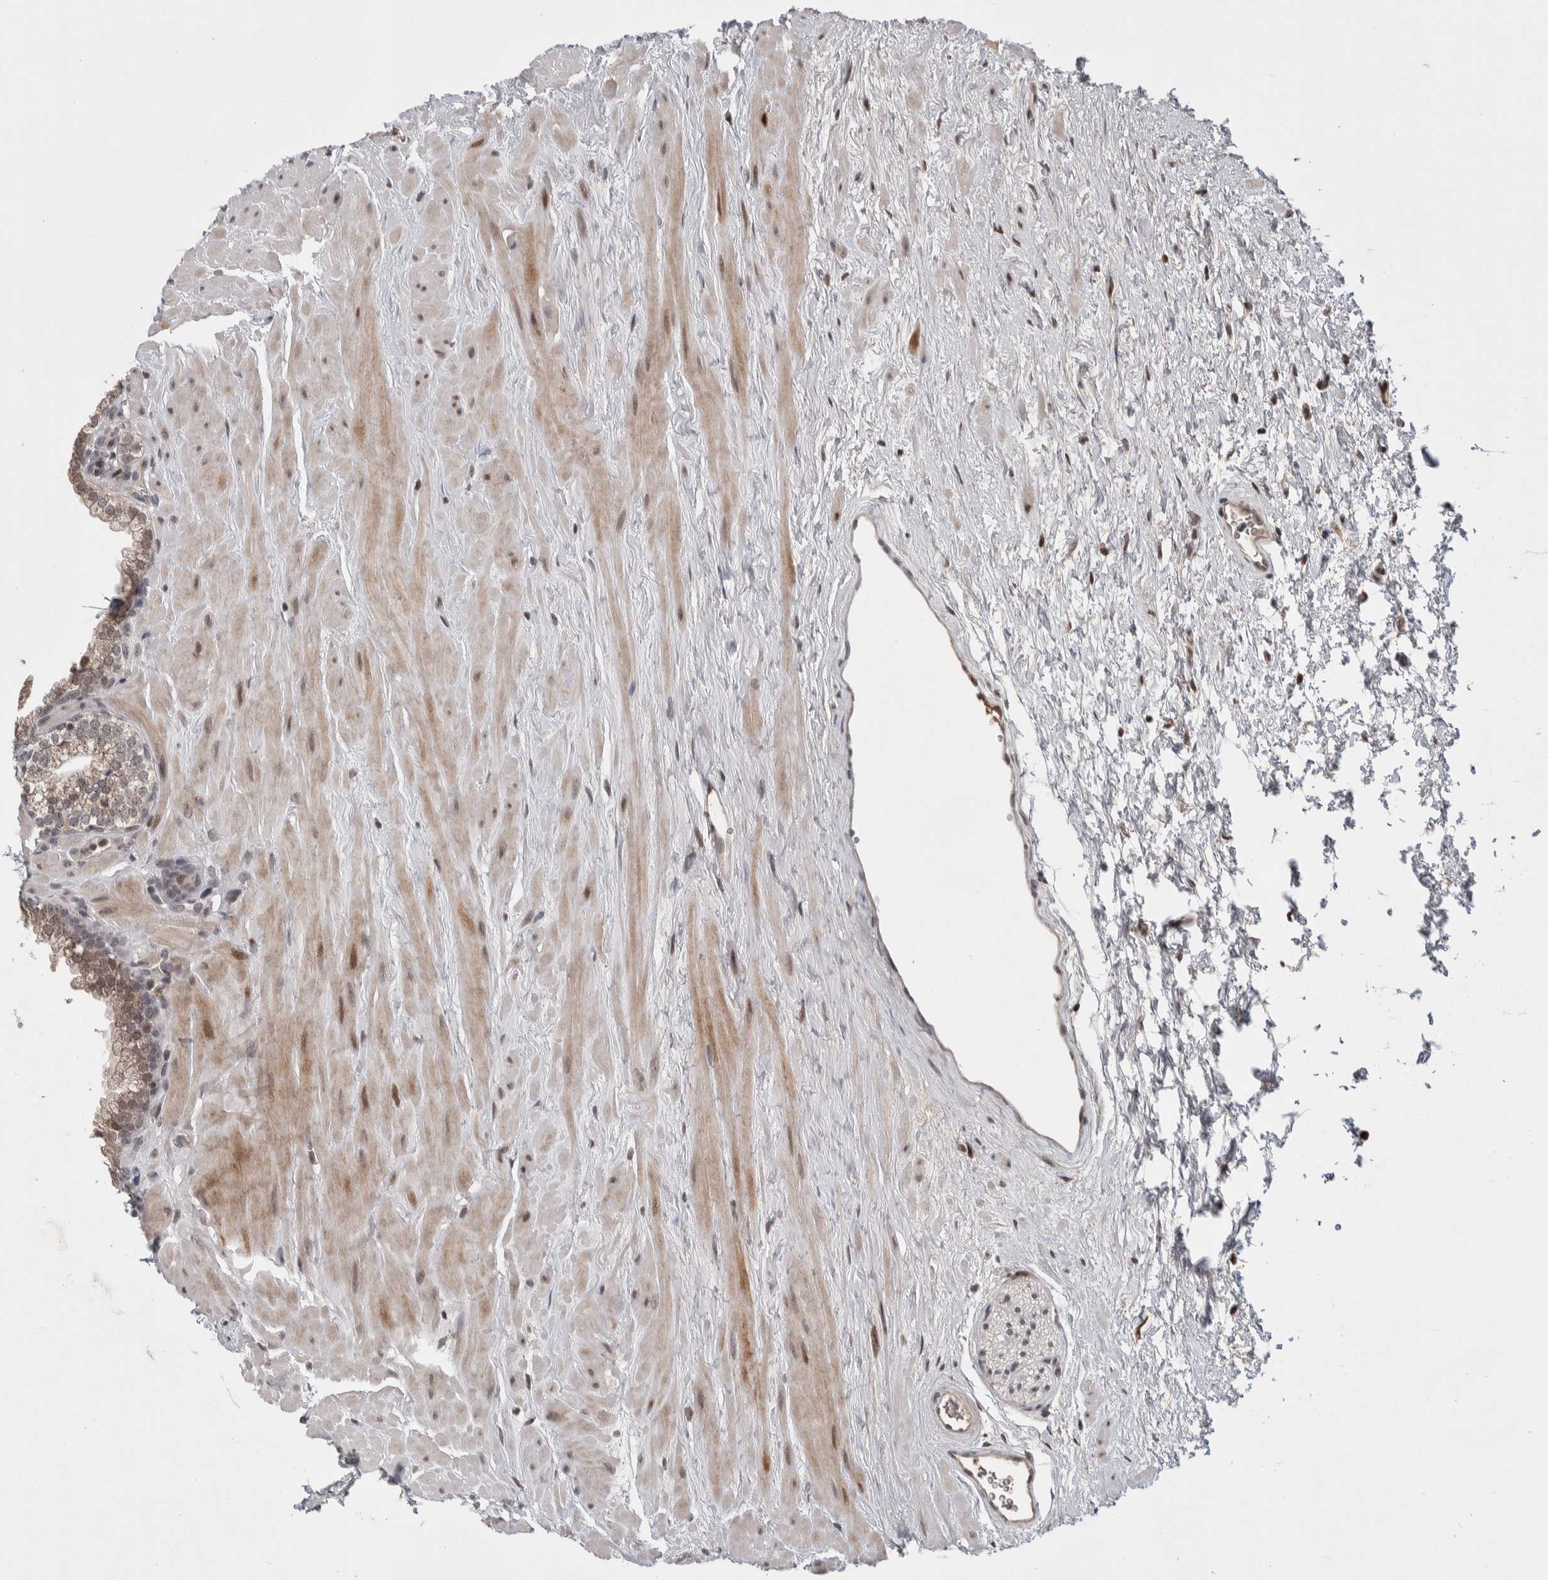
{"staining": {"intensity": "weak", "quantity": "25%-75%", "location": "cytoplasmic/membranous"}, "tissue": "prostate", "cell_type": "Glandular cells", "image_type": "normal", "snomed": [{"axis": "morphology", "description": "Normal tissue, NOS"}, {"axis": "morphology", "description": "Urothelial carcinoma, Low grade"}, {"axis": "topography", "description": "Urinary bladder"}, {"axis": "topography", "description": "Prostate"}], "caption": "The image exhibits immunohistochemical staining of benign prostate. There is weak cytoplasmic/membranous expression is seen in about 25%-75% of glandular cells.", "gene": "ZNF592", "patient": {"sex": "male", "age": 60}}